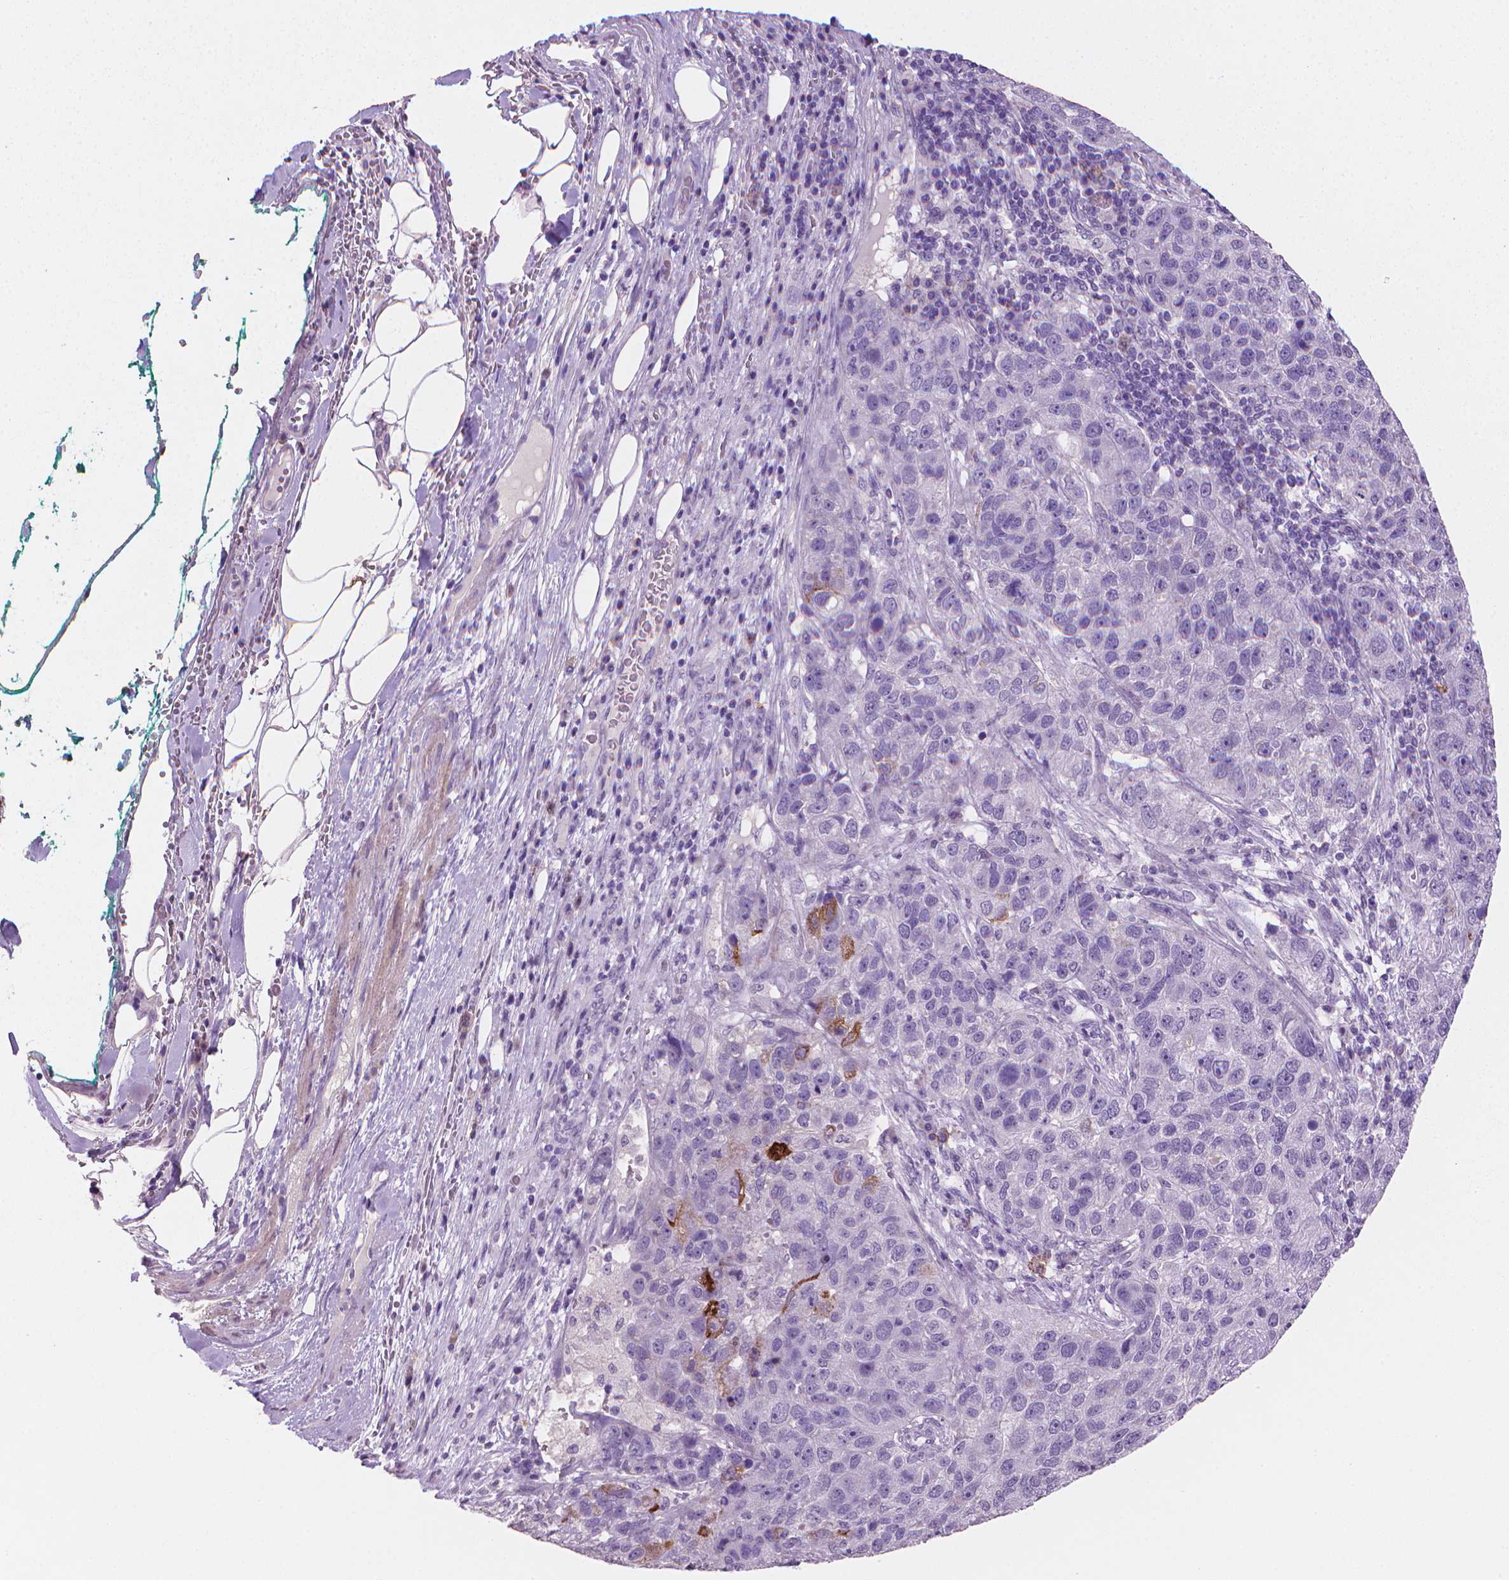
{"staining": {"intensity": "negative", "quantity": "none", "location": "none"}, "tissue": "pancreatic cancer", "cell_type": "Tumor cells", "image_type": "cancer", "snomed": [{"axis": "morphology", "description": "Adenocarcinoma, NOS"}, {"axis": "topography", "description": "Pancreas"}], "caption": "Immunohistochemistry histopathology image of neoplastic tissue: pancreatic cancer stained with DAB (3,3'-diaminobenzidine) displays no significant protein expression in tumor cells.", "gene": "MUC1", "patient": {"sex": "female", "age": 61}}